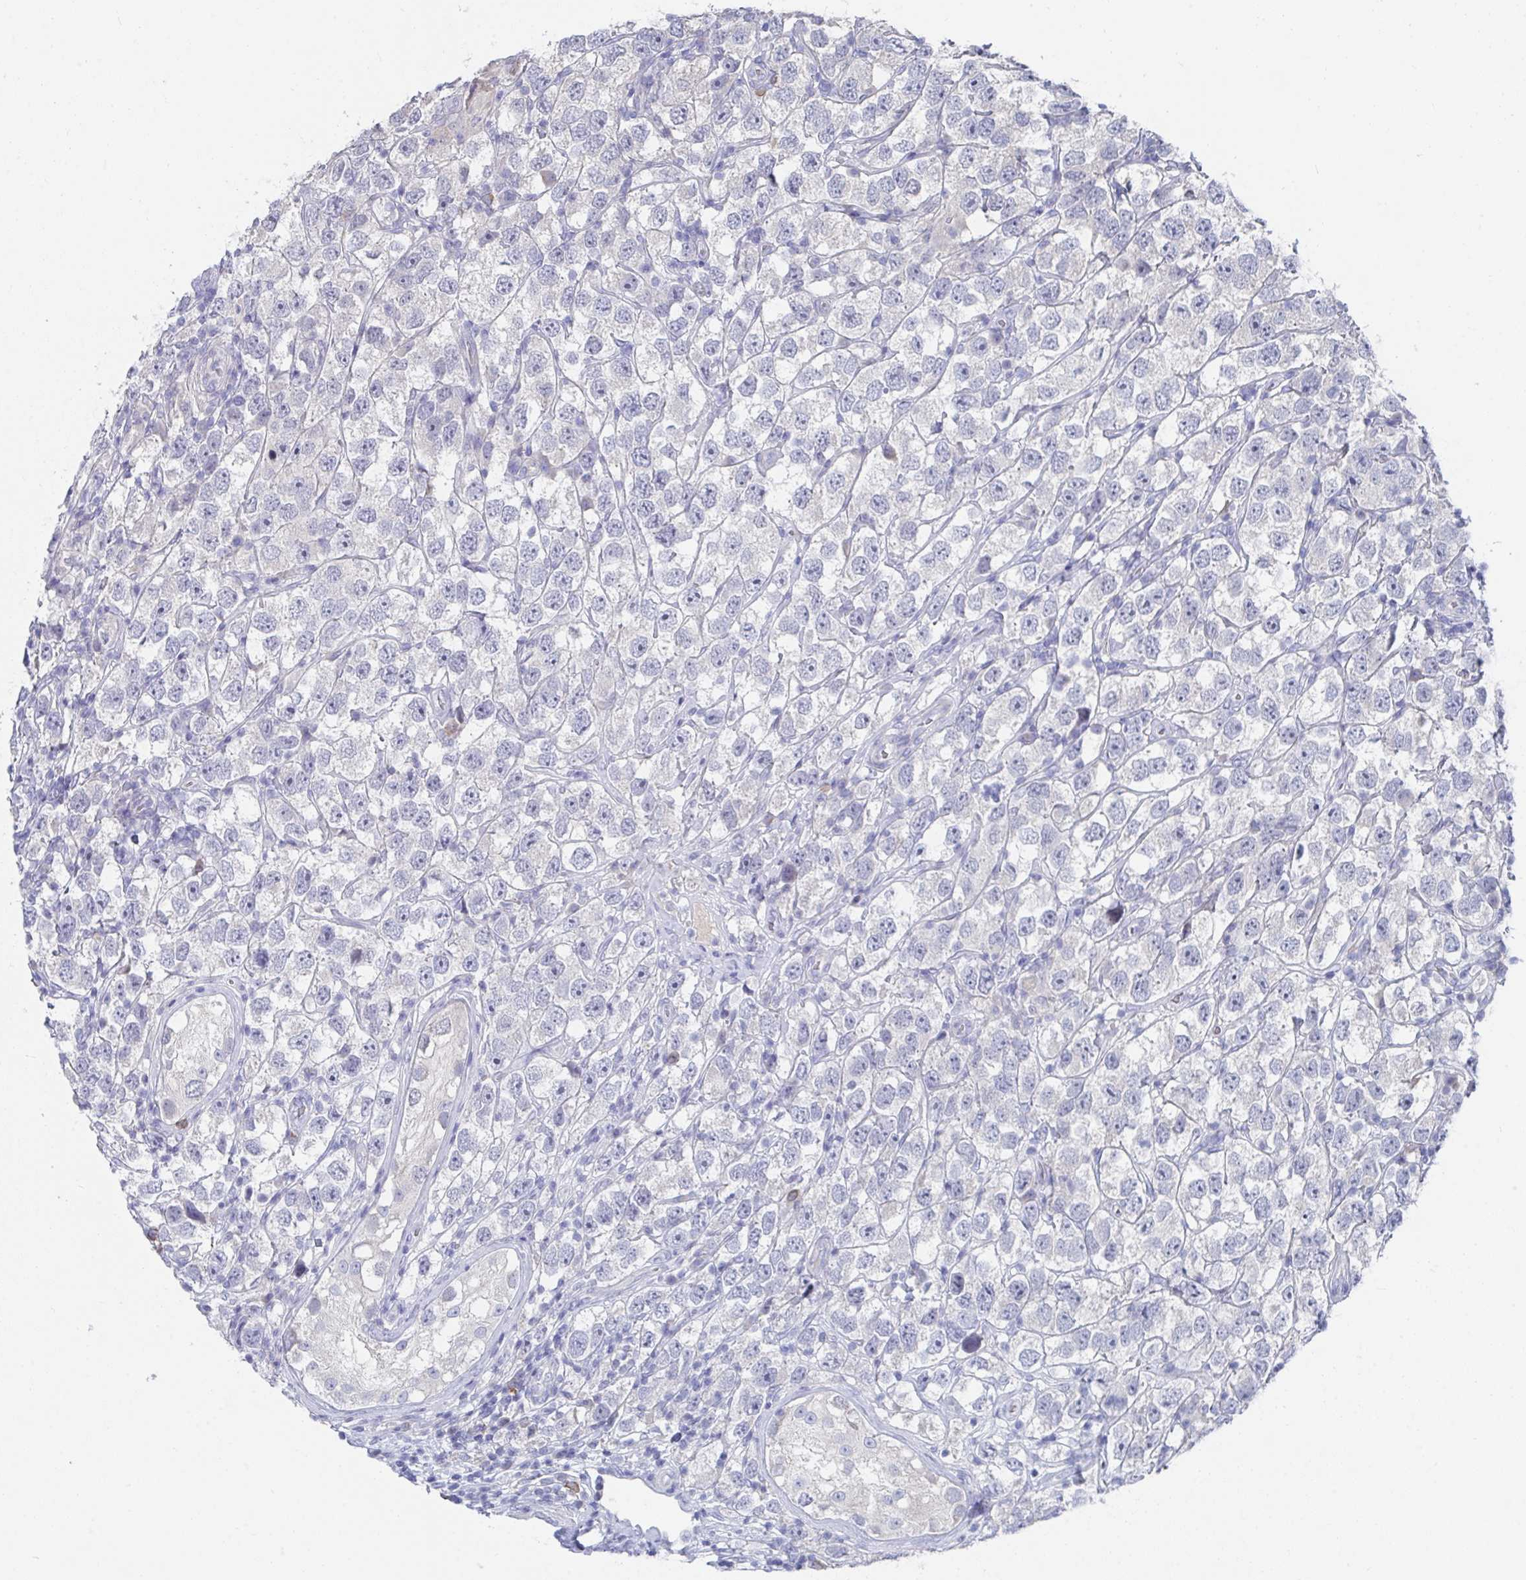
{"staining": {"intensity": "negative", "quantity": "none", "location": "none"}, "tissue": "testis cancer", "cell_type": "Tumor cells", "image_type": "cancer", "snomed": [{"axis": "morphology", "description": "Seminoma, NOS"}, {"axis": "topography", "description": "Testis"}], "caption": "Immunohistochemical staining of human testis seminoma exhibits no significant expression in tumor cells.", "gene": "KCNK5", "patient": {"sex": "male", "age": 26}}